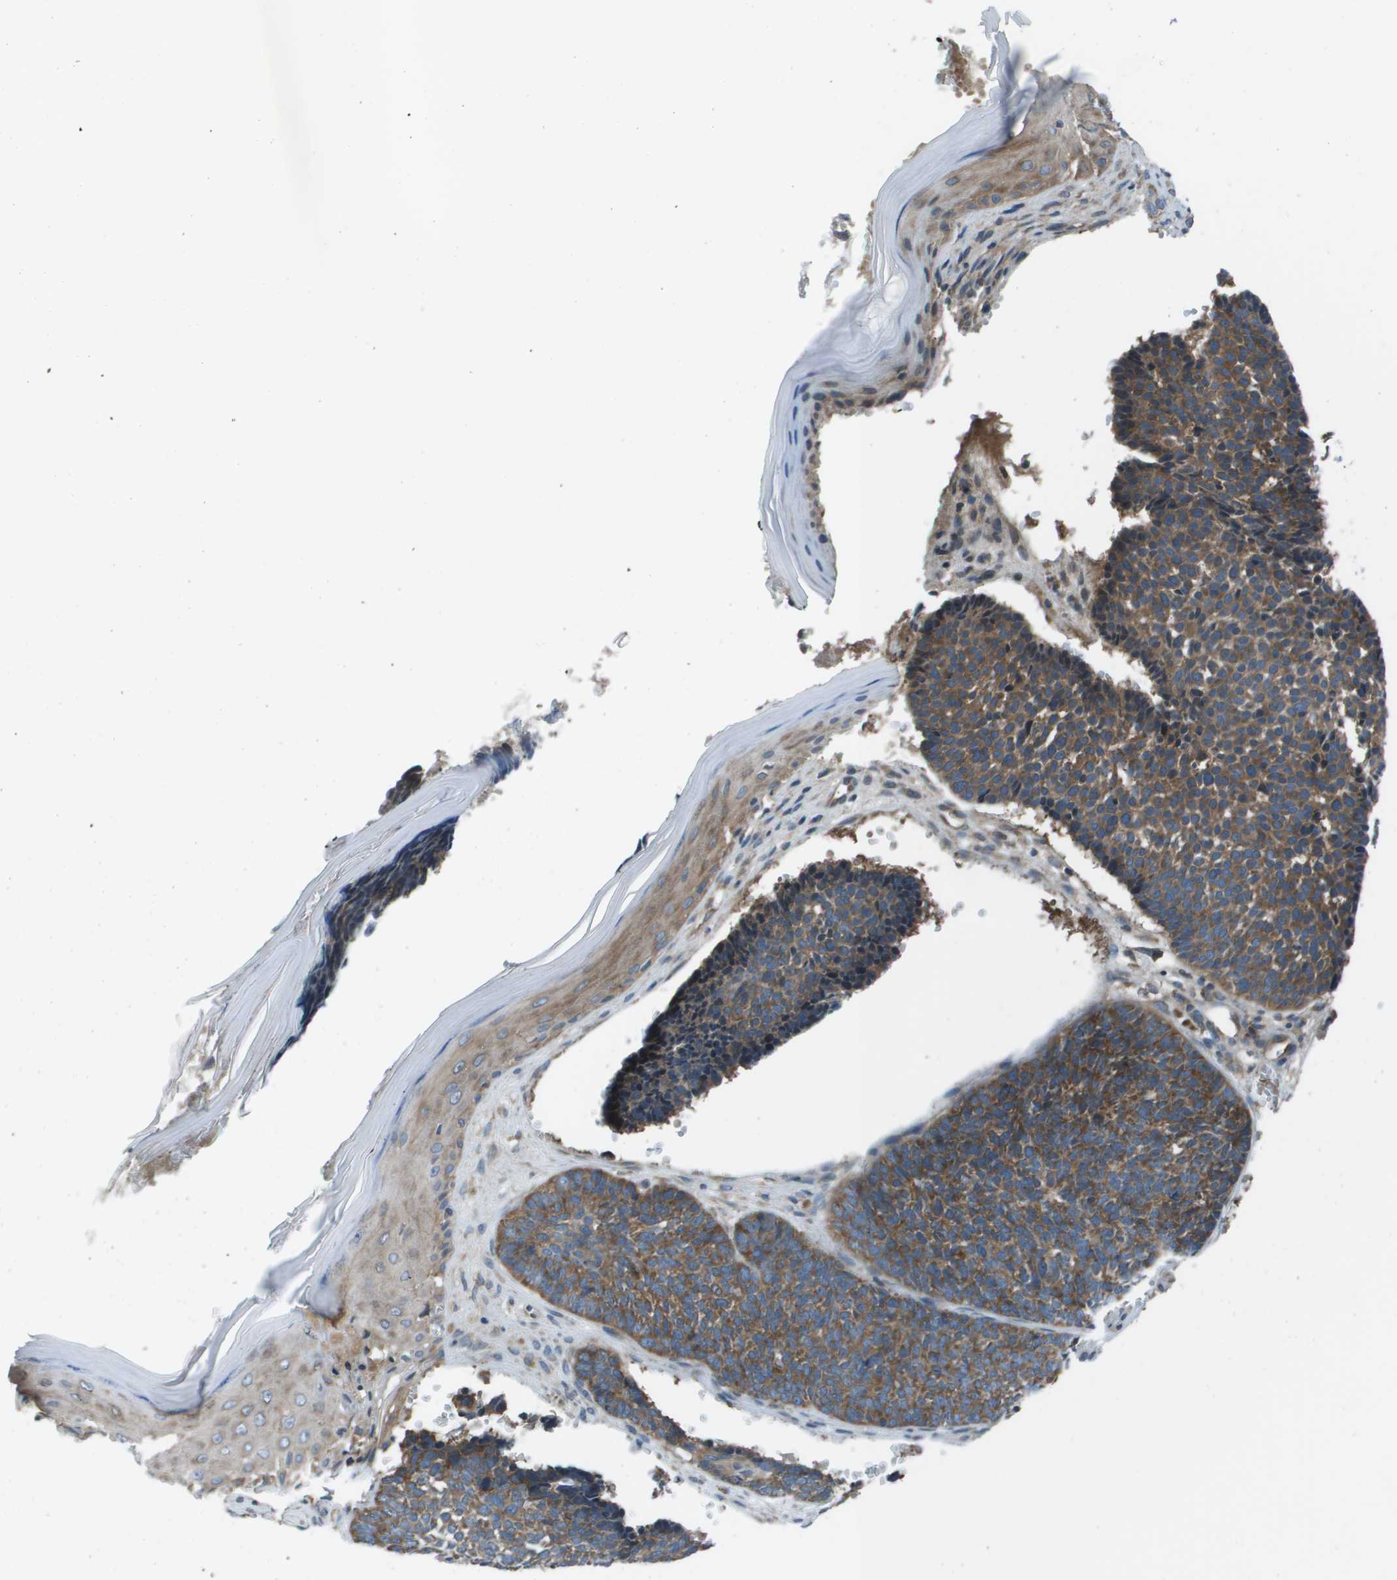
{"staining": {"intensity": "moderate", "quantity": ">75%", "location": "cytoplasmic/membranous"}, "tissue": "skin cancer", "cell_type": "Tumor cells", "image_type": "cancer", "snomed": [{"axis": "morphology", "description": "Basal cell carcinoma"}, {"axis": "topography", "description": "Skin"}], "caption": "IHC photomicrograph of neoplastic tissue: human skin cancer stained using immunohistochemistry (IHC) displays medium levels of moderate protein expression localized specifically in the cytoplasmic/membranous of tumor cells, appearing as a cytoplasmic/membranous brown color.", "gene": "EIF3B", "patient": {"sex": "male", "age": 84}}